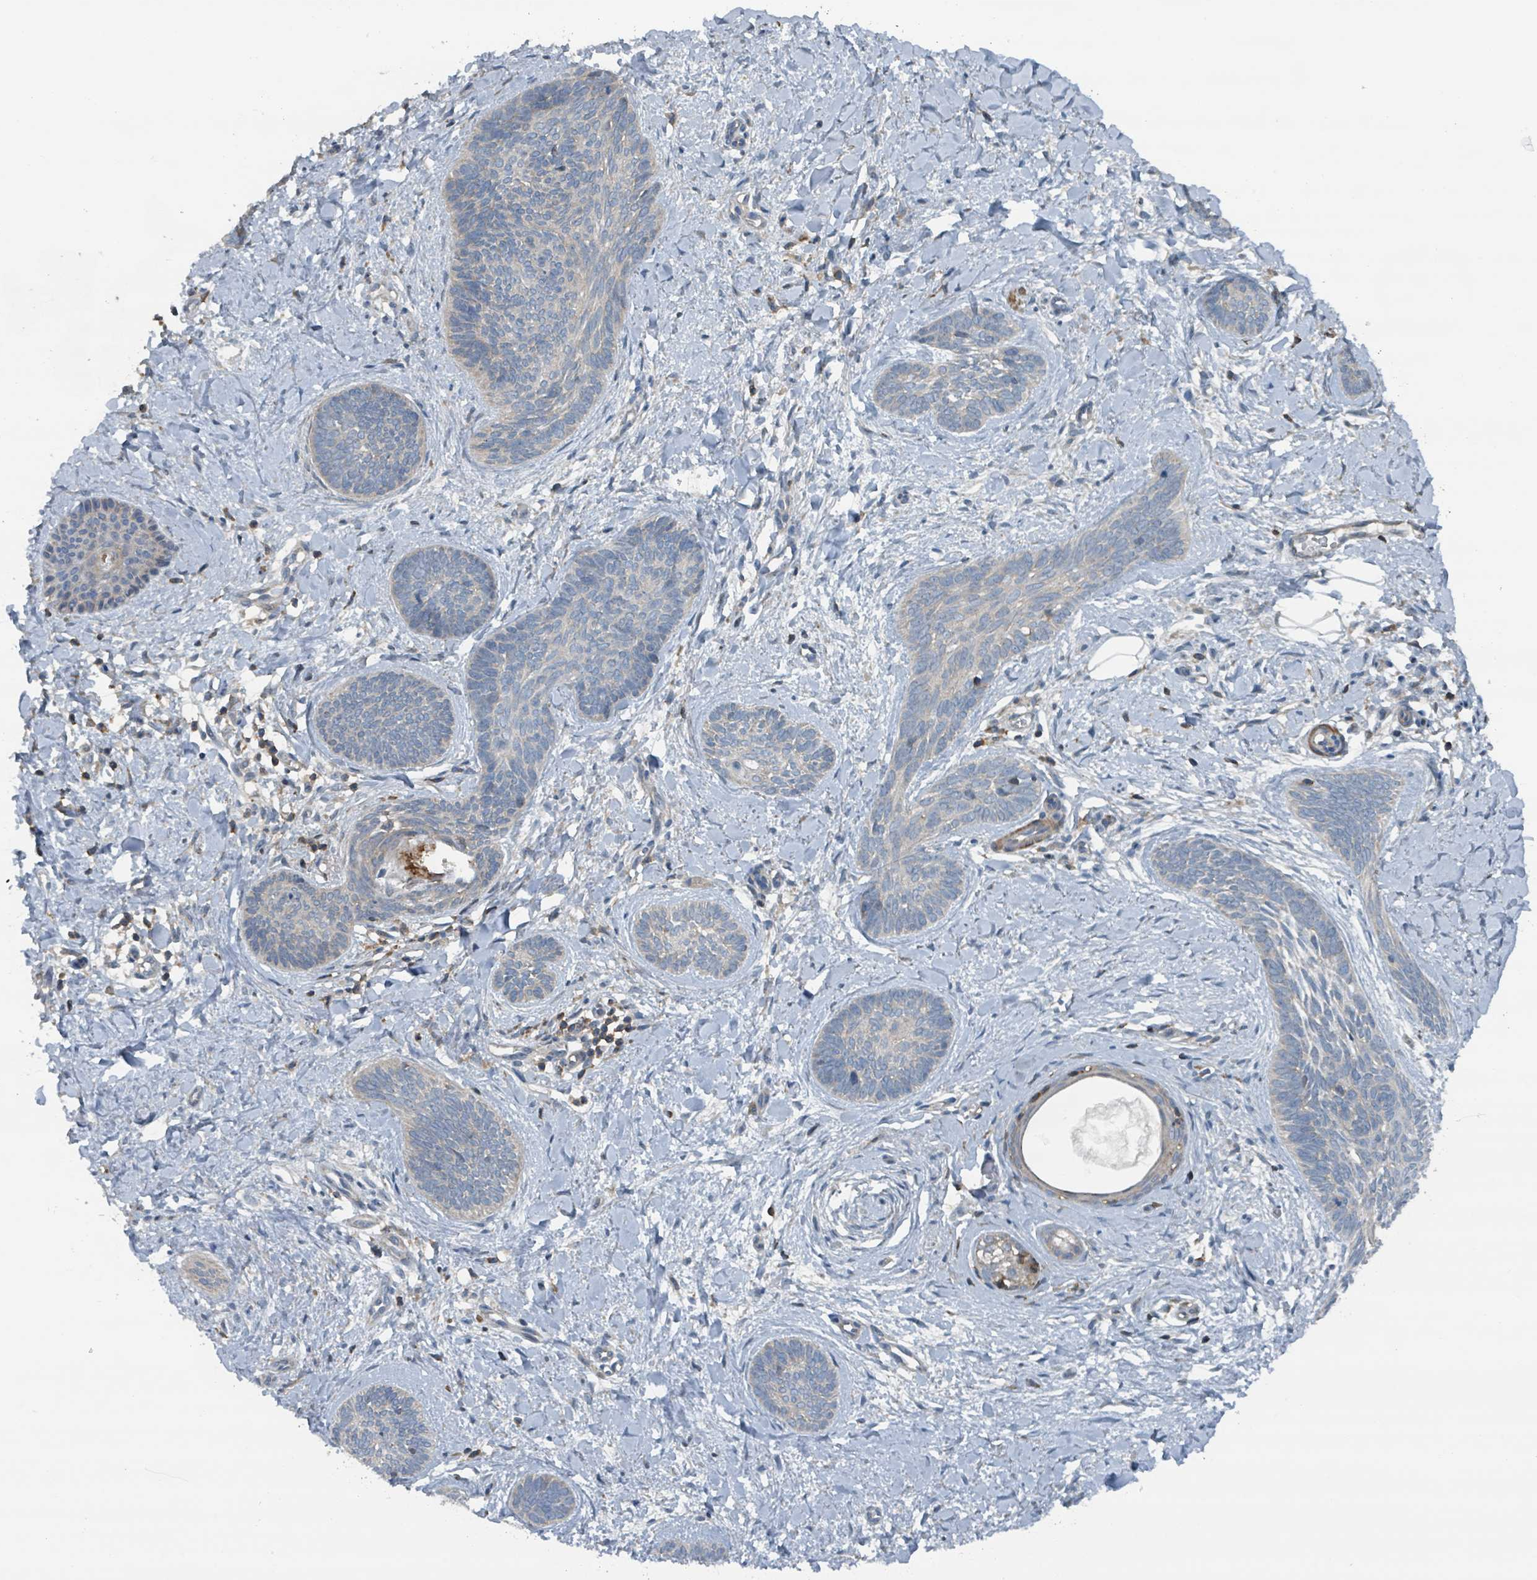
{"staining": {"intensity": "negative", "quantity": "none", "location": "none"}, "tissue": "skin cancer", "cell_type": "Tumor cells", "image_type": "cancer", "snomed": [{"axis": "morphology", "description": "Basal cell carcinoma"}, {"axis": "topography", "description": "Skin"}], "caption": "Protein analysis of skin cancer shows no significant staining in tumor cells.", "gene": "ACBD4", "patient": {"sex": "female", "age": 81}}